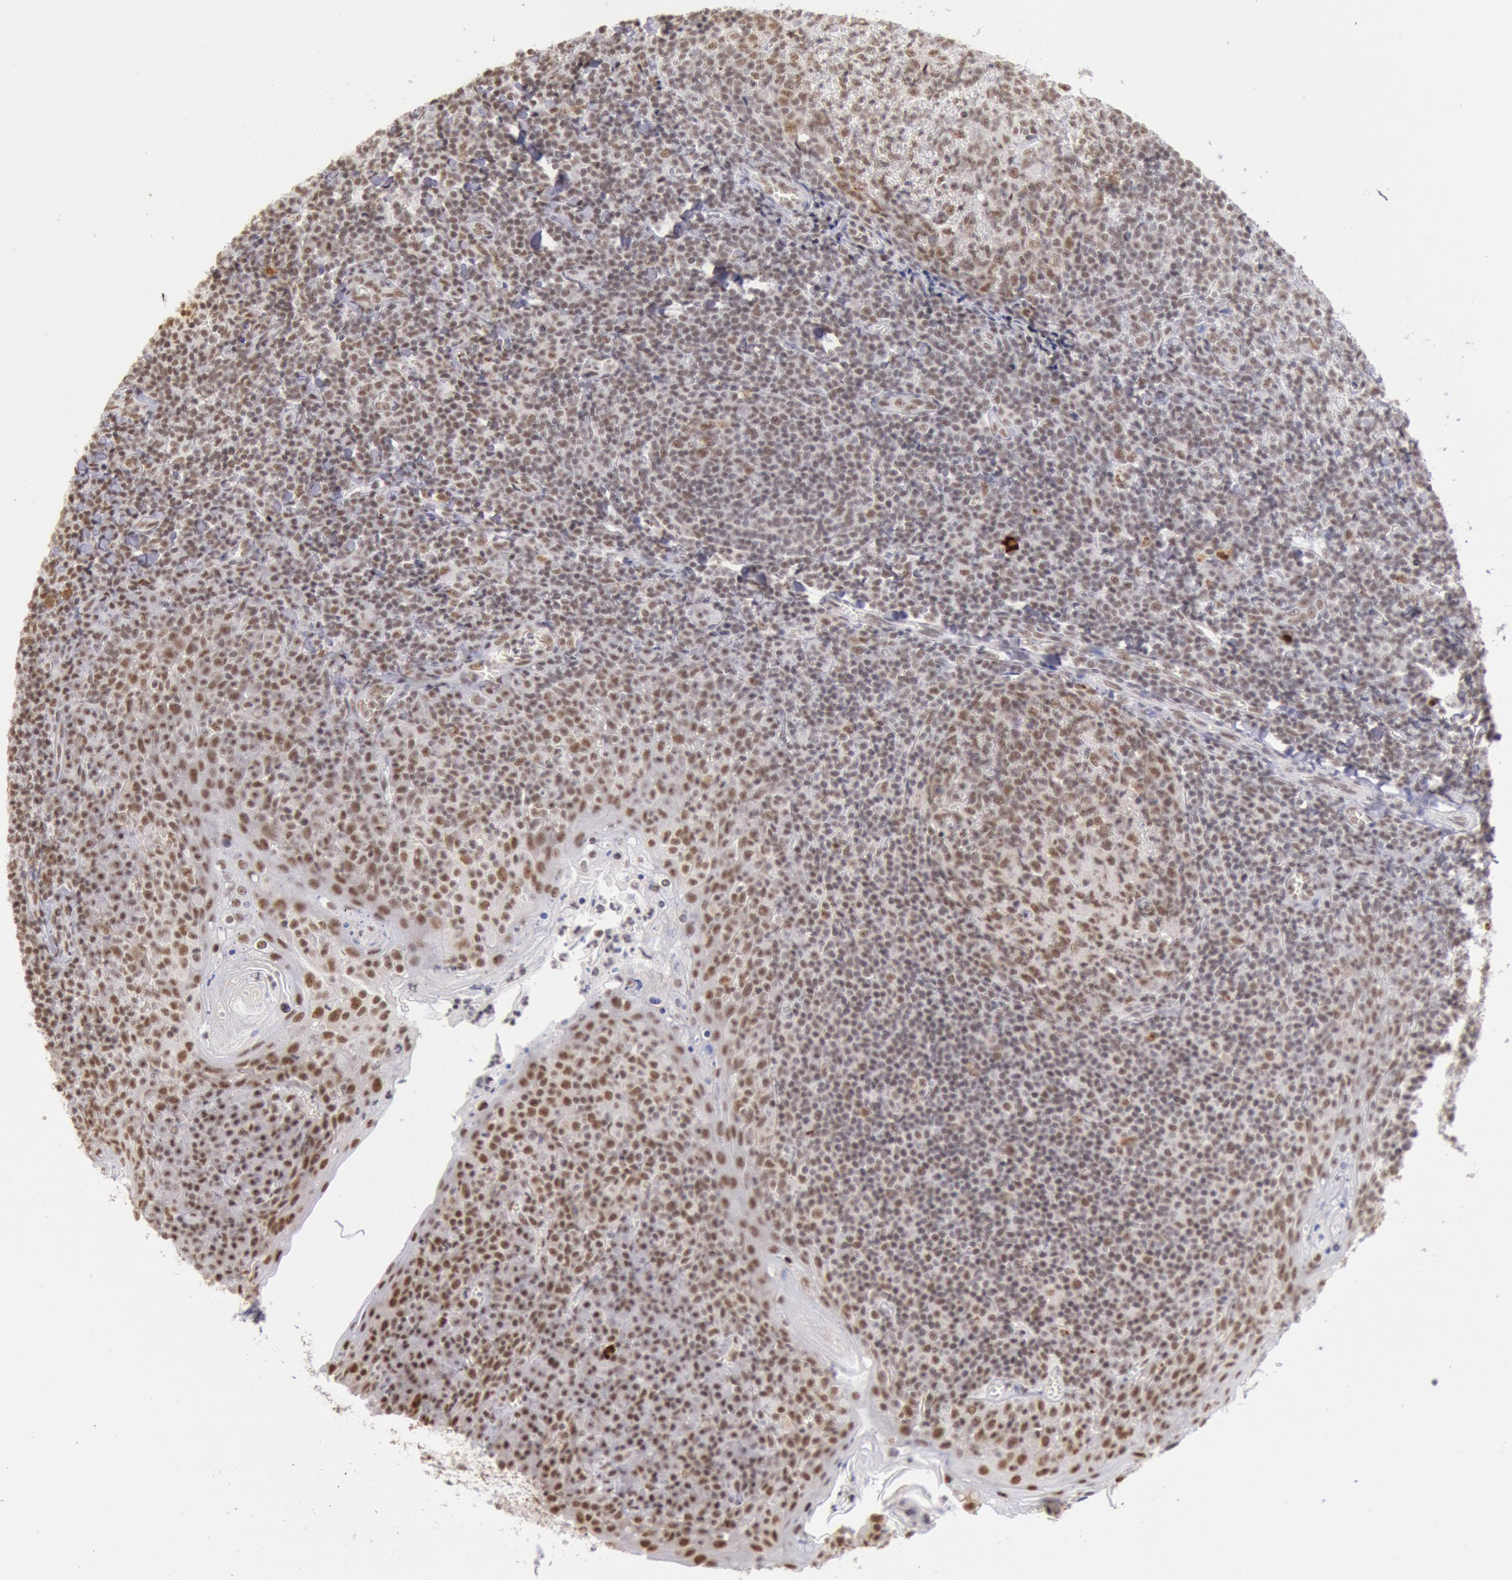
{"staining": {"intensity": "moderate", "quantity": "25%-75%", "location": "nuclear"}, "tissue": "tonsil", "cell_type": "Germinal center cells", "image_type": "normal", "snomed": [{"axis": "morphology", "description": "Normal tissue, NOS"}, {"axis": "topography", "description": "Tonsil"}], "caption": "This histopathology image reveals immunohistochemistry staining of benign human tonsil, with medium moderate nuclear positivity in about 25%-75% of germinal center cells.", "gene": "SNRPD3", "patient": {"sex": "male", "age": 31}}